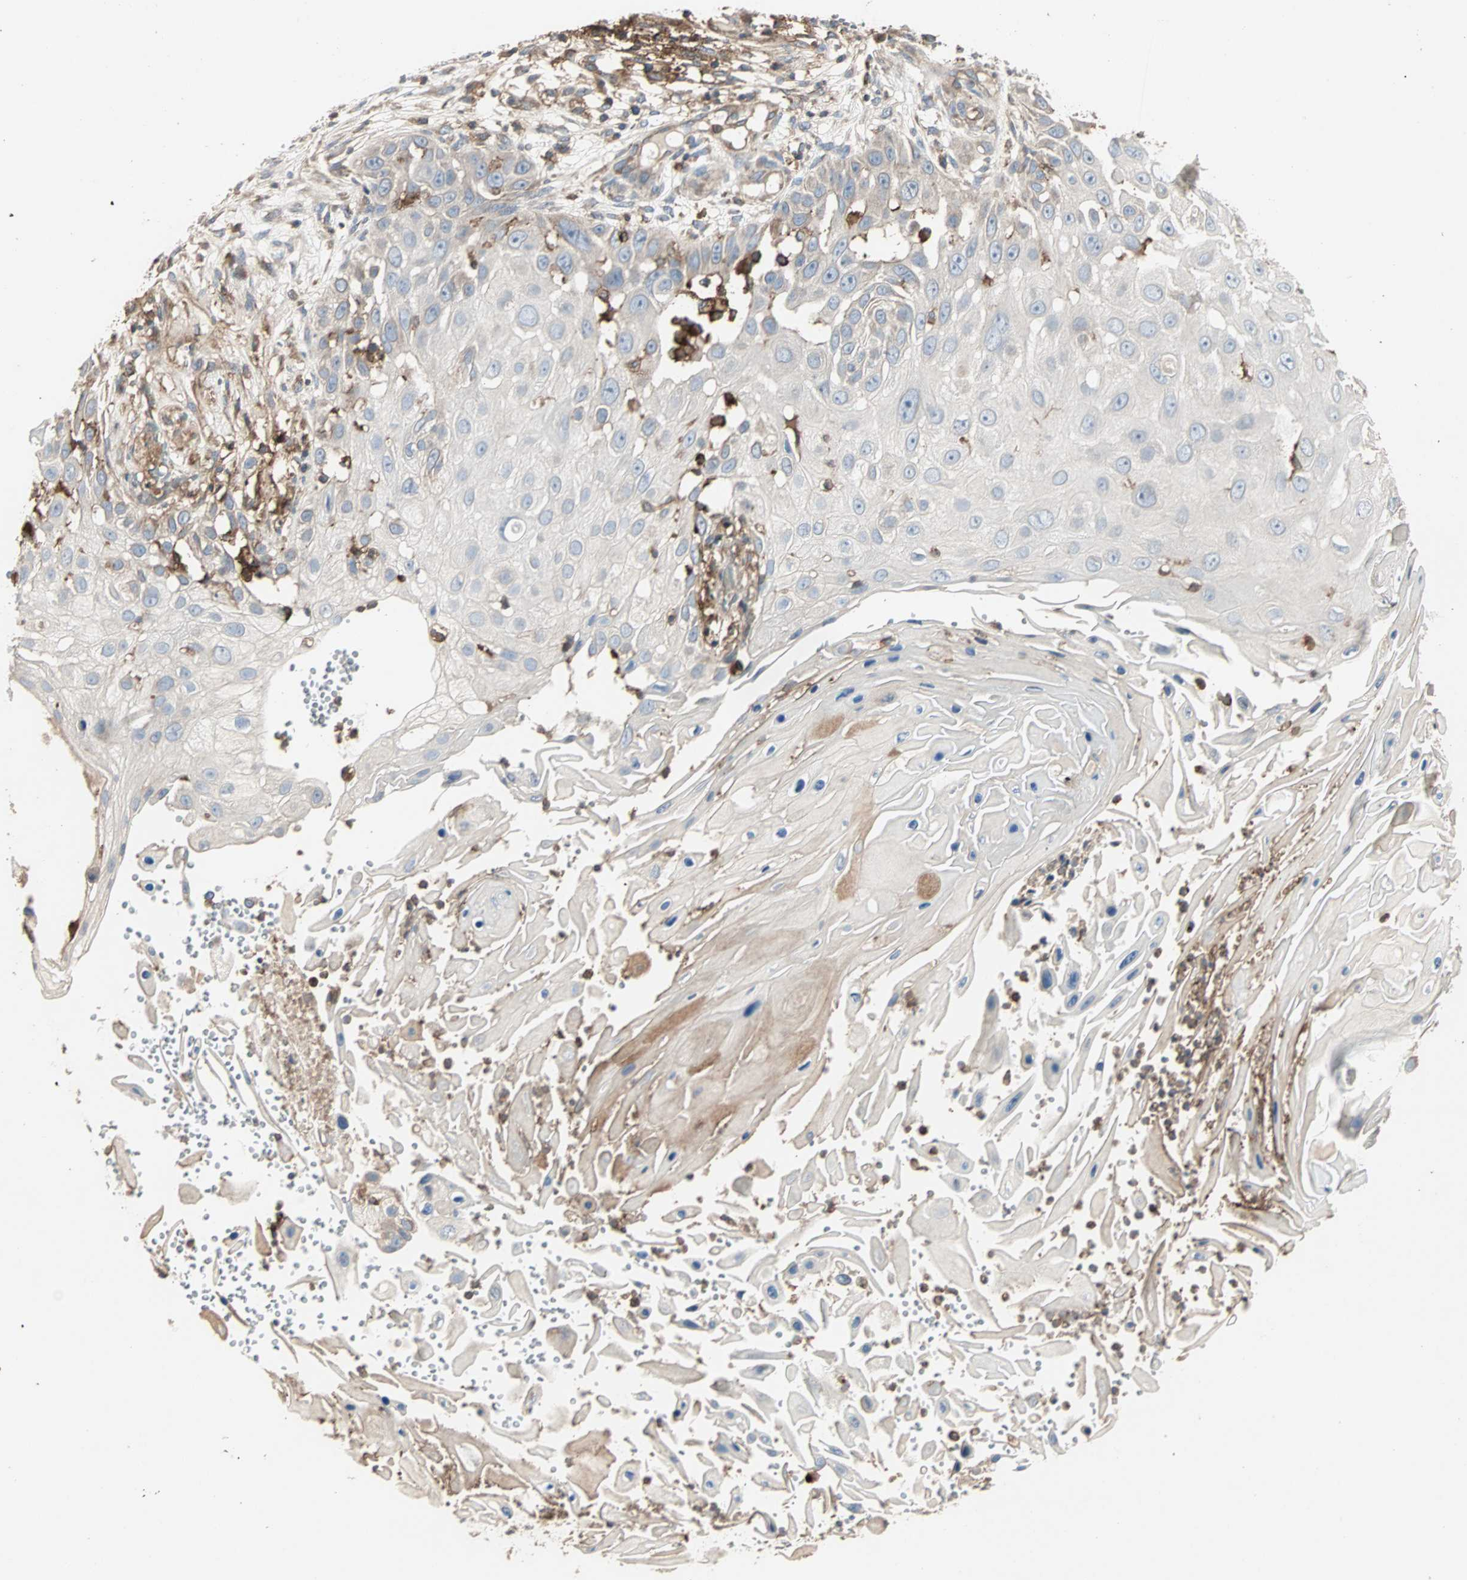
{"staining": {"intensity": "weak", "quantity": "<25%", "location": "cytoplasmic/membranous"}, "tissue": "skin cancer", "cell_type": "Tumor cells", "image_type": "cancer", "snomed": [{"axis": "morphology", "description": "Squamous cell carcinoma, NOS"}, {"axis": "topography", "description": "Skin"}], "caption": "Tumor cells show no significant protein staining in skin cancer (squamous cell carcinoma).", "gene": "GNAI2", "patient": {"sex": "female", "age": 44}}